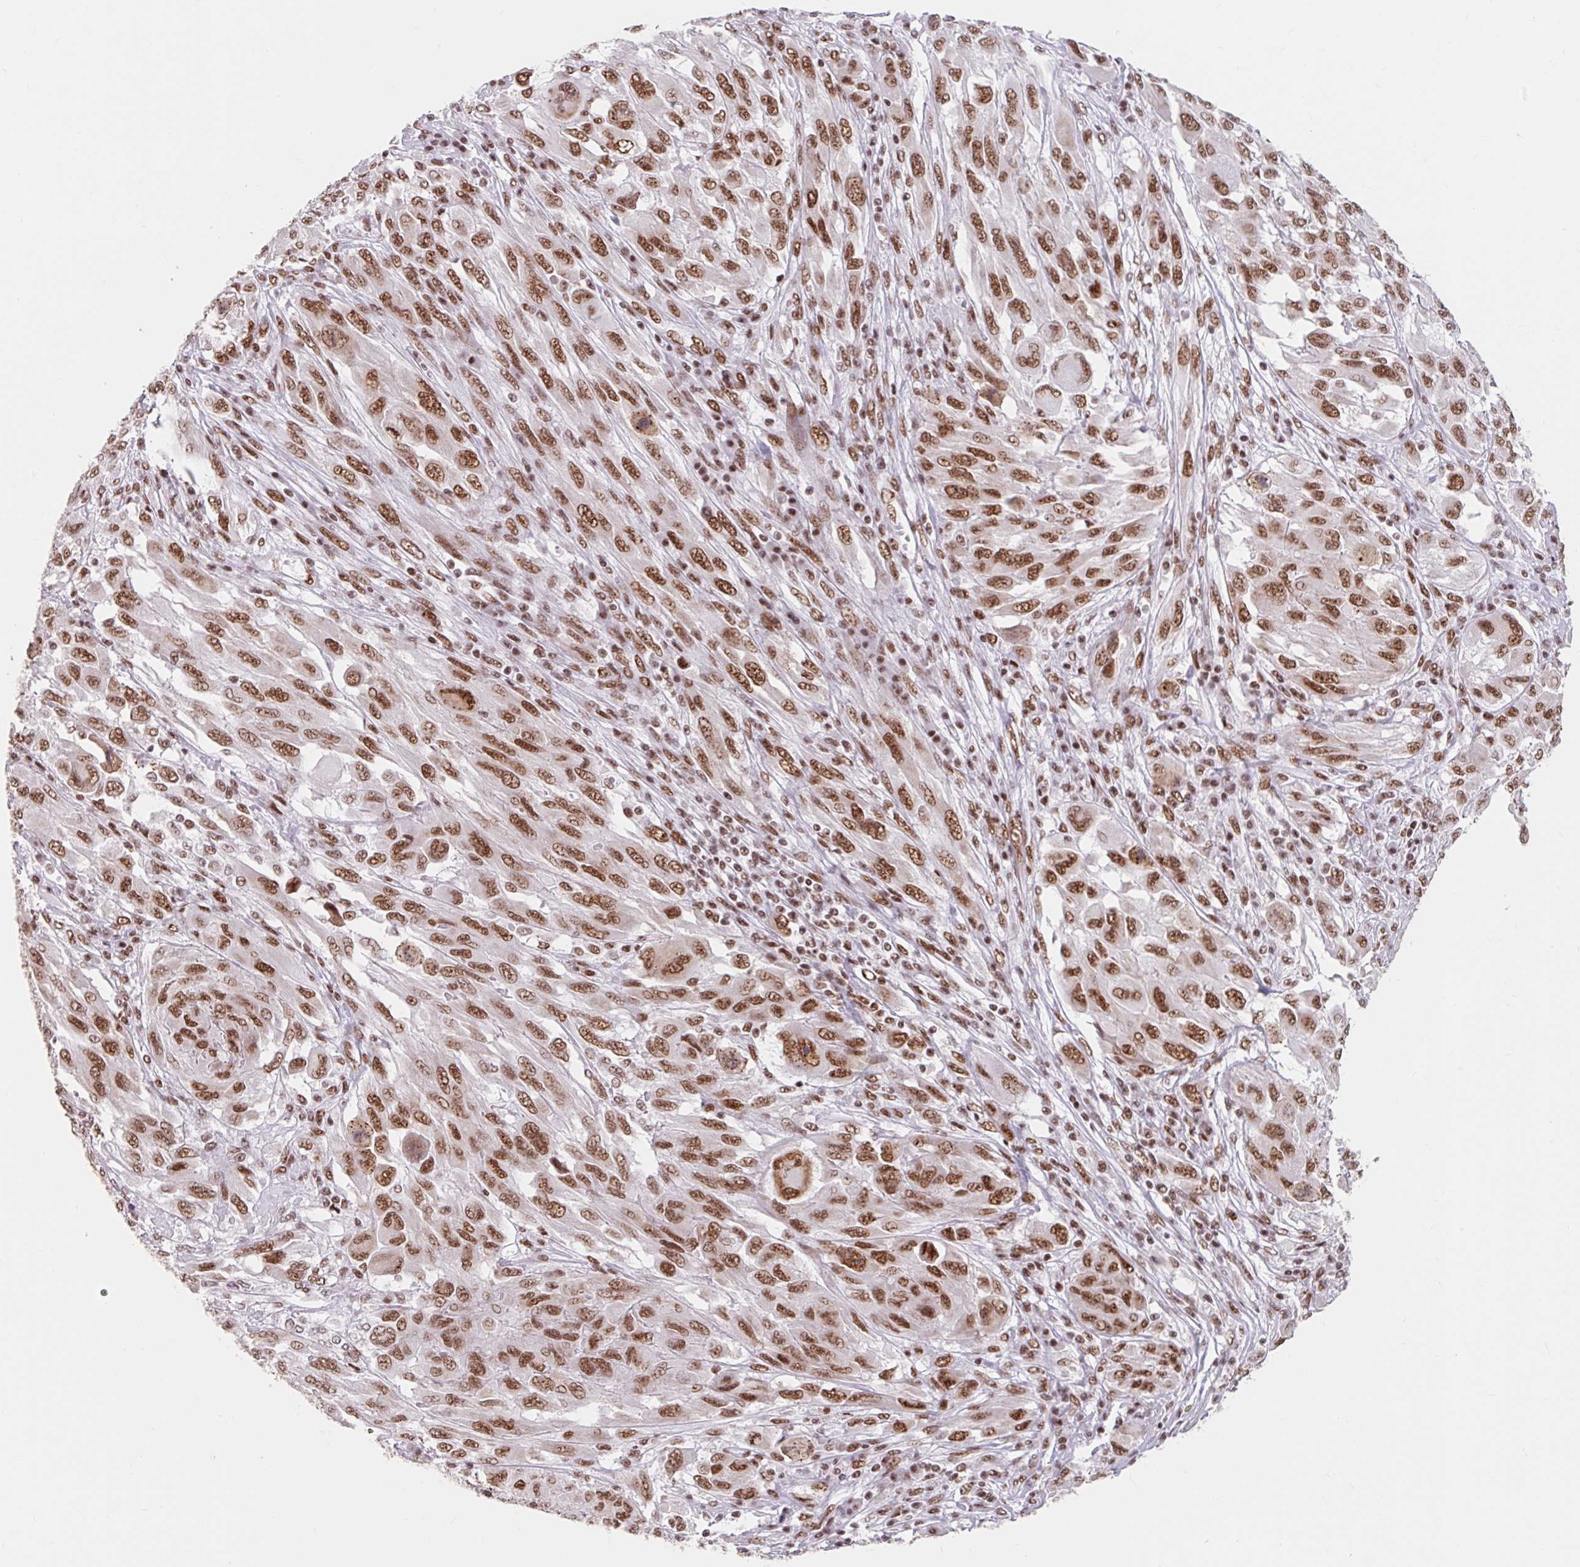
{"staining": {"intensity": "strong", "quantity": ">75%", "location": "nuclear"}, "tissue": "melanoma", "cell_type": "Tumor cells", "image_type": "cancer", "snomed": [{"axis": "morphology", "description": "Malignant melanoma, NOS"}, {"axis": "topography", "description": "Skin"}], "caption": "Brown immunohistochemical staining in malignant melanoma displays strong nuclear staining in about >75% of tumor cells.", "gene": "SRSF10", "patient": {"sex": "female", "age": 91}}